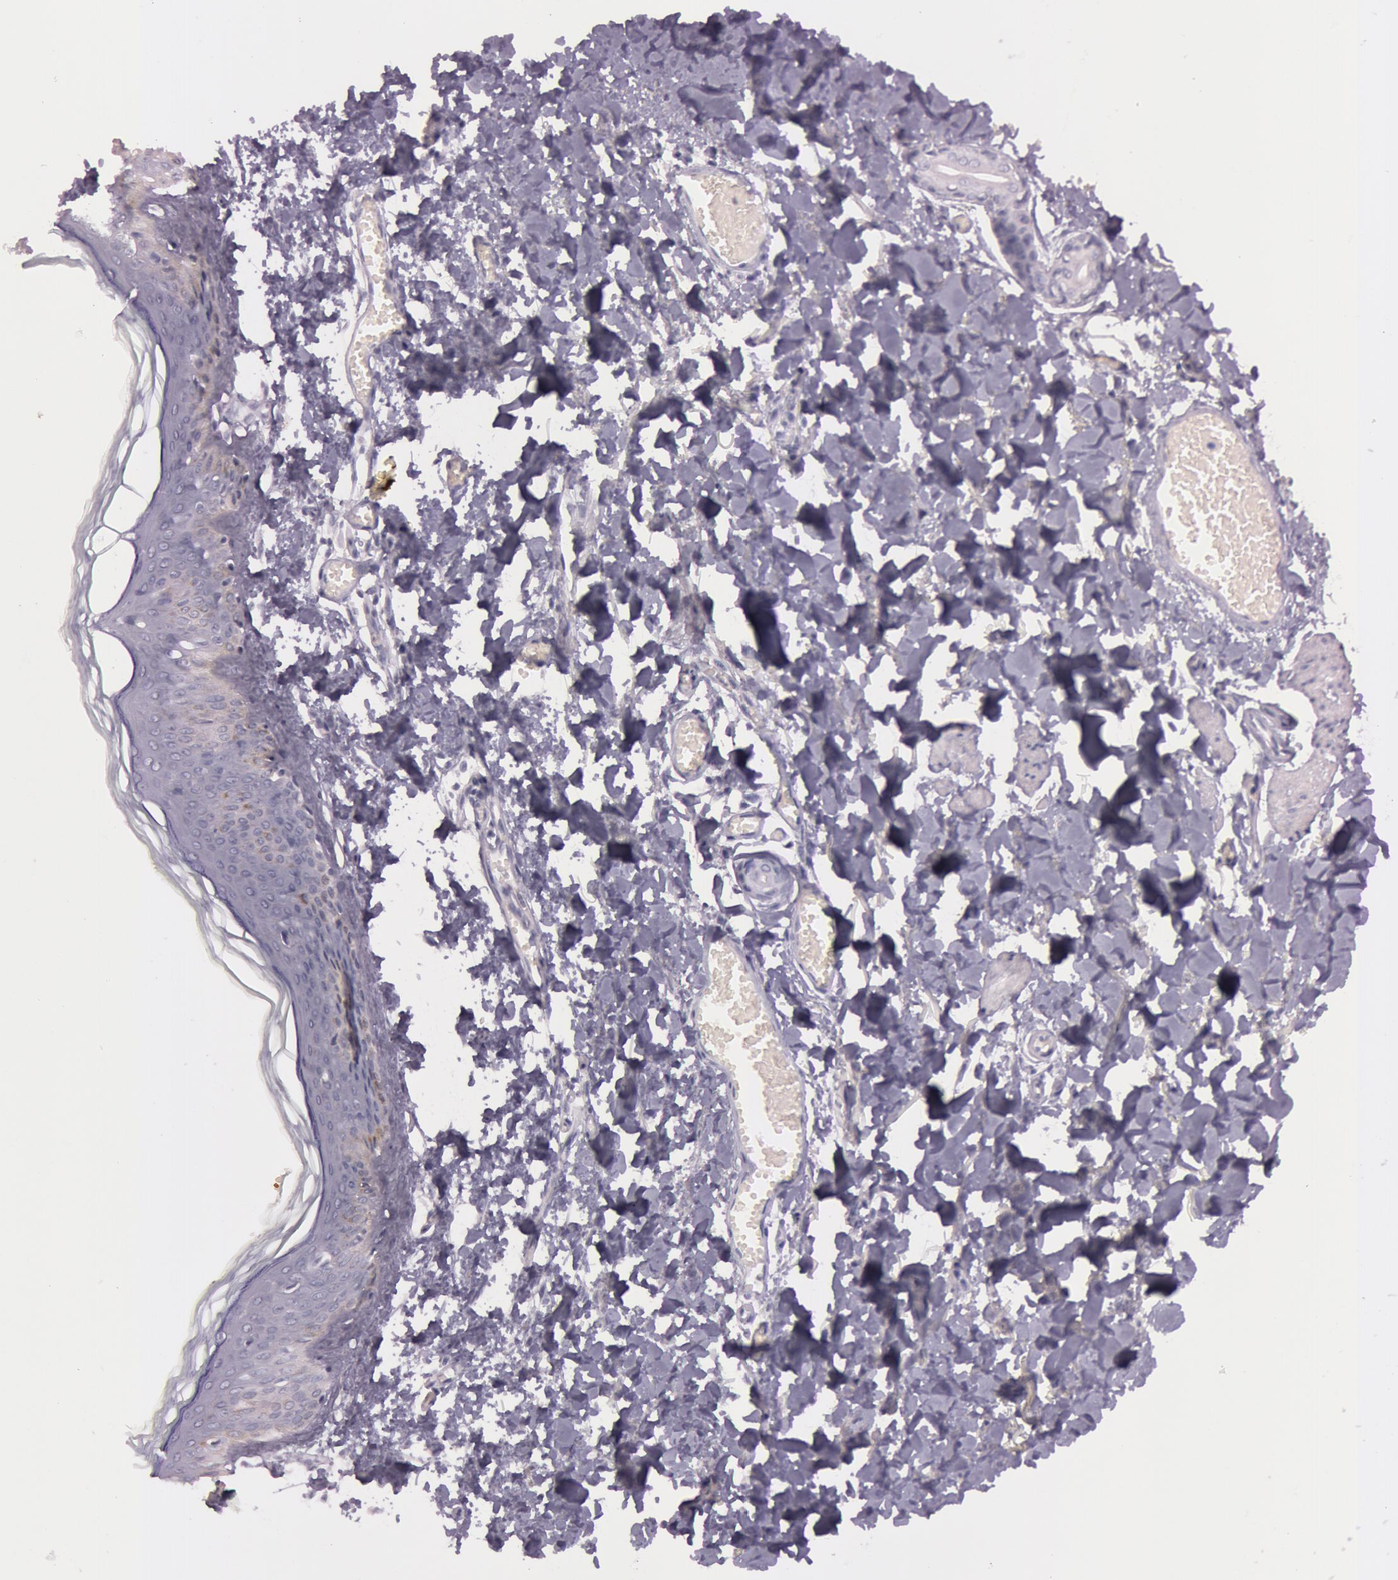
{"staining": {"intensity": "negative", "quantity": "none", "location": "none"}, "tissue": "skin", "cell_type": "Fibroblasts", "image_type": "normal", "snomed": [{"axis": "morphology", "description": "Normal tissue, NOS"}, {"axis": "morphology", "description": "Sarcoma, NOS"}, {"axis": "topography", "description": "Skin"}, {"axis": "topography", "description": "Soft tissue"}], "caption": "High magnification brightfield microscopy of unremarkable skin stained with DAB (3,3'-diaminobenzidine) (brown) and counterstained with hematoxylin (blue): fibroblasts show no significant staining.", "gene": "FOLH1", "patient": {"sex": "female", "age": 51}}